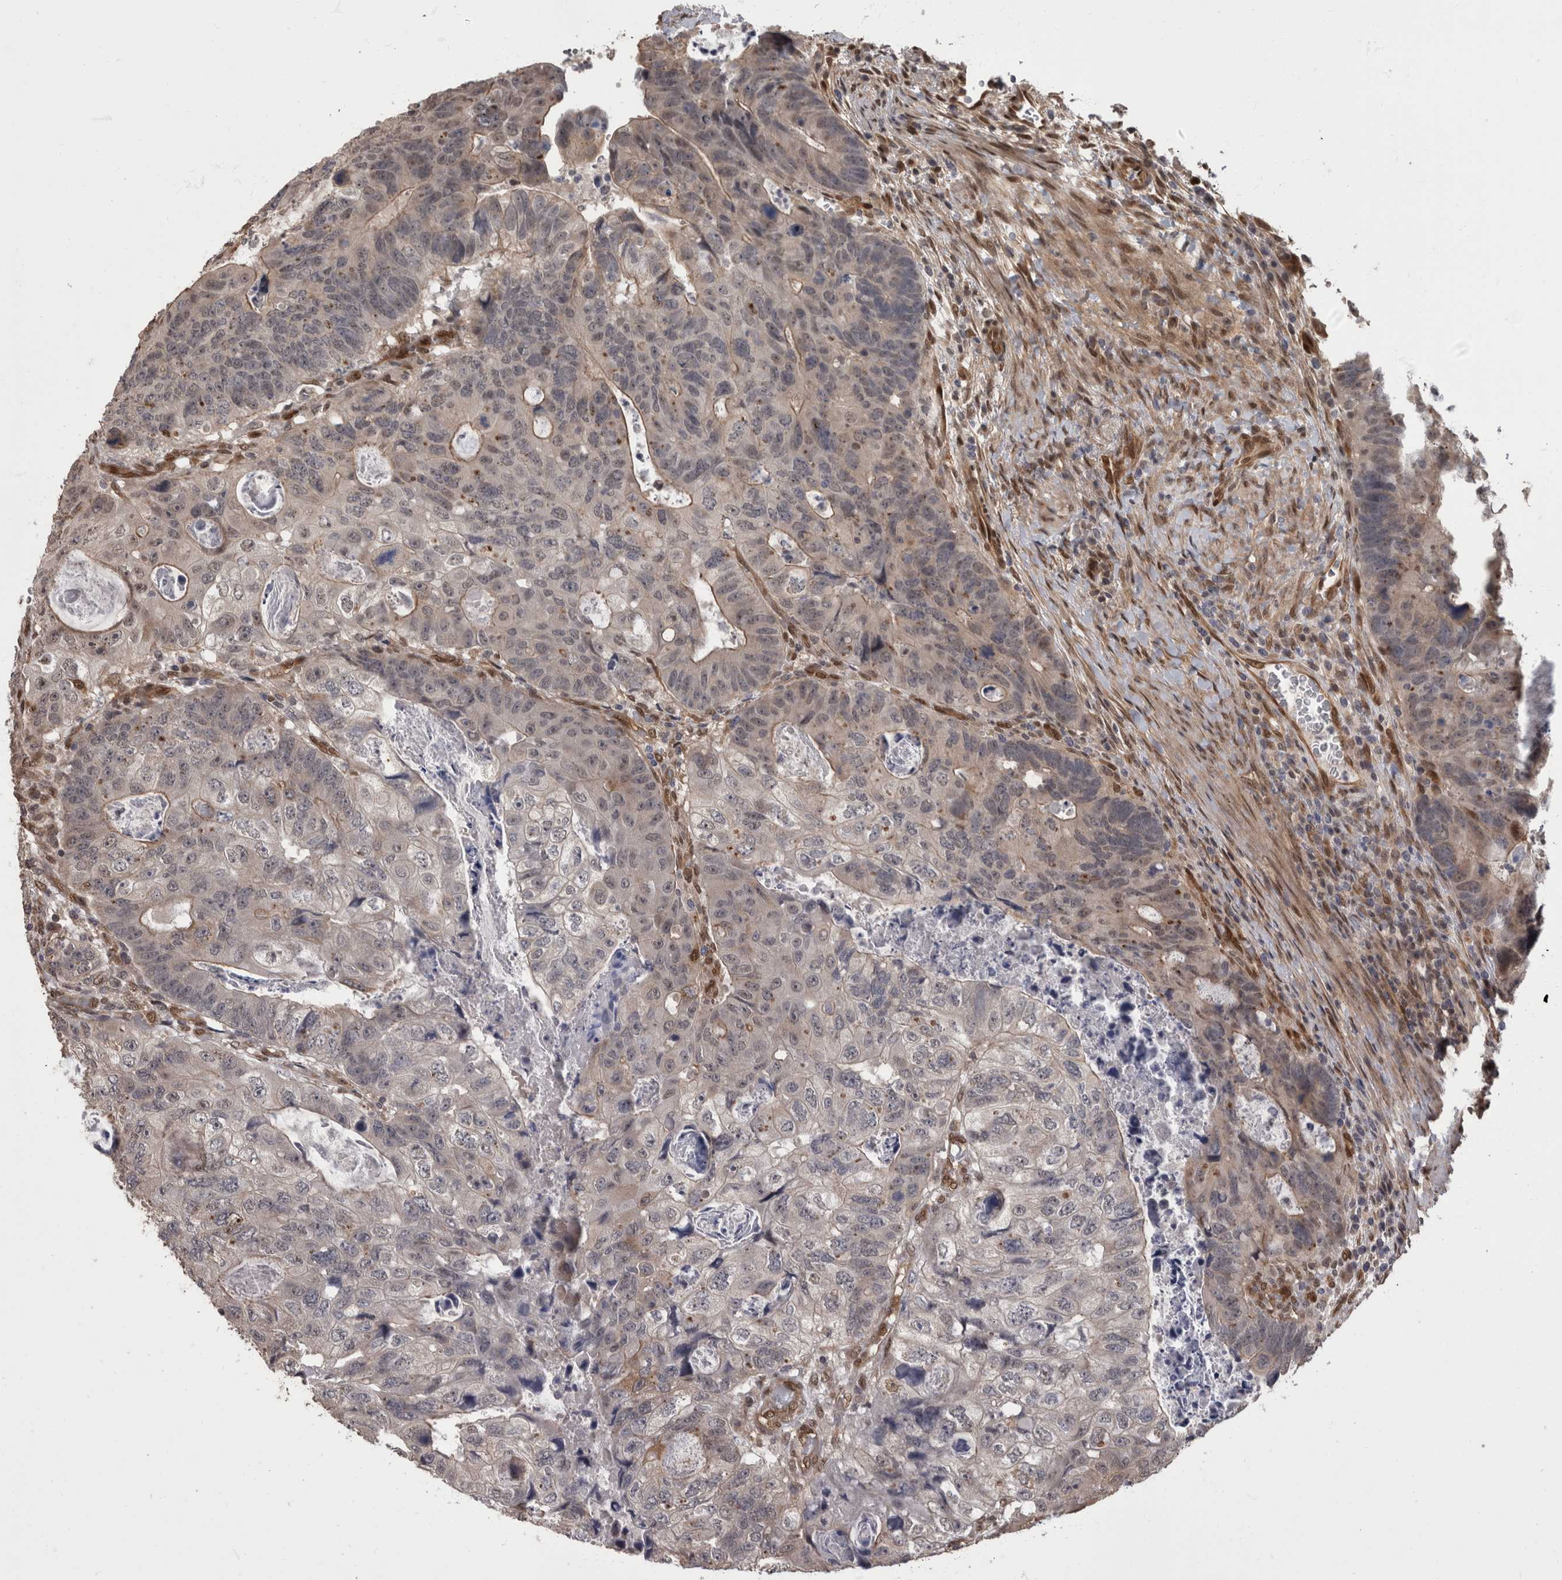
{"staining": {"intensity": "weak", "quantity": "<25%", "location": "nuclear"}, "tissue": "colorectal cancer", "cell_type": "Tumor cells", "image_type": "cancer", "snomed": [{"axis": "morphology", "description": "Adenocarcinoma, NOS"}, {"axis": "topography", "description": "Rectum"}], "caption": "This is an IHC image of human adenocarcinoma (colorectal). There is no positivity in tumor cells.", "gene": "AKT3", "patient": {"sex": "male", "age": 59}}